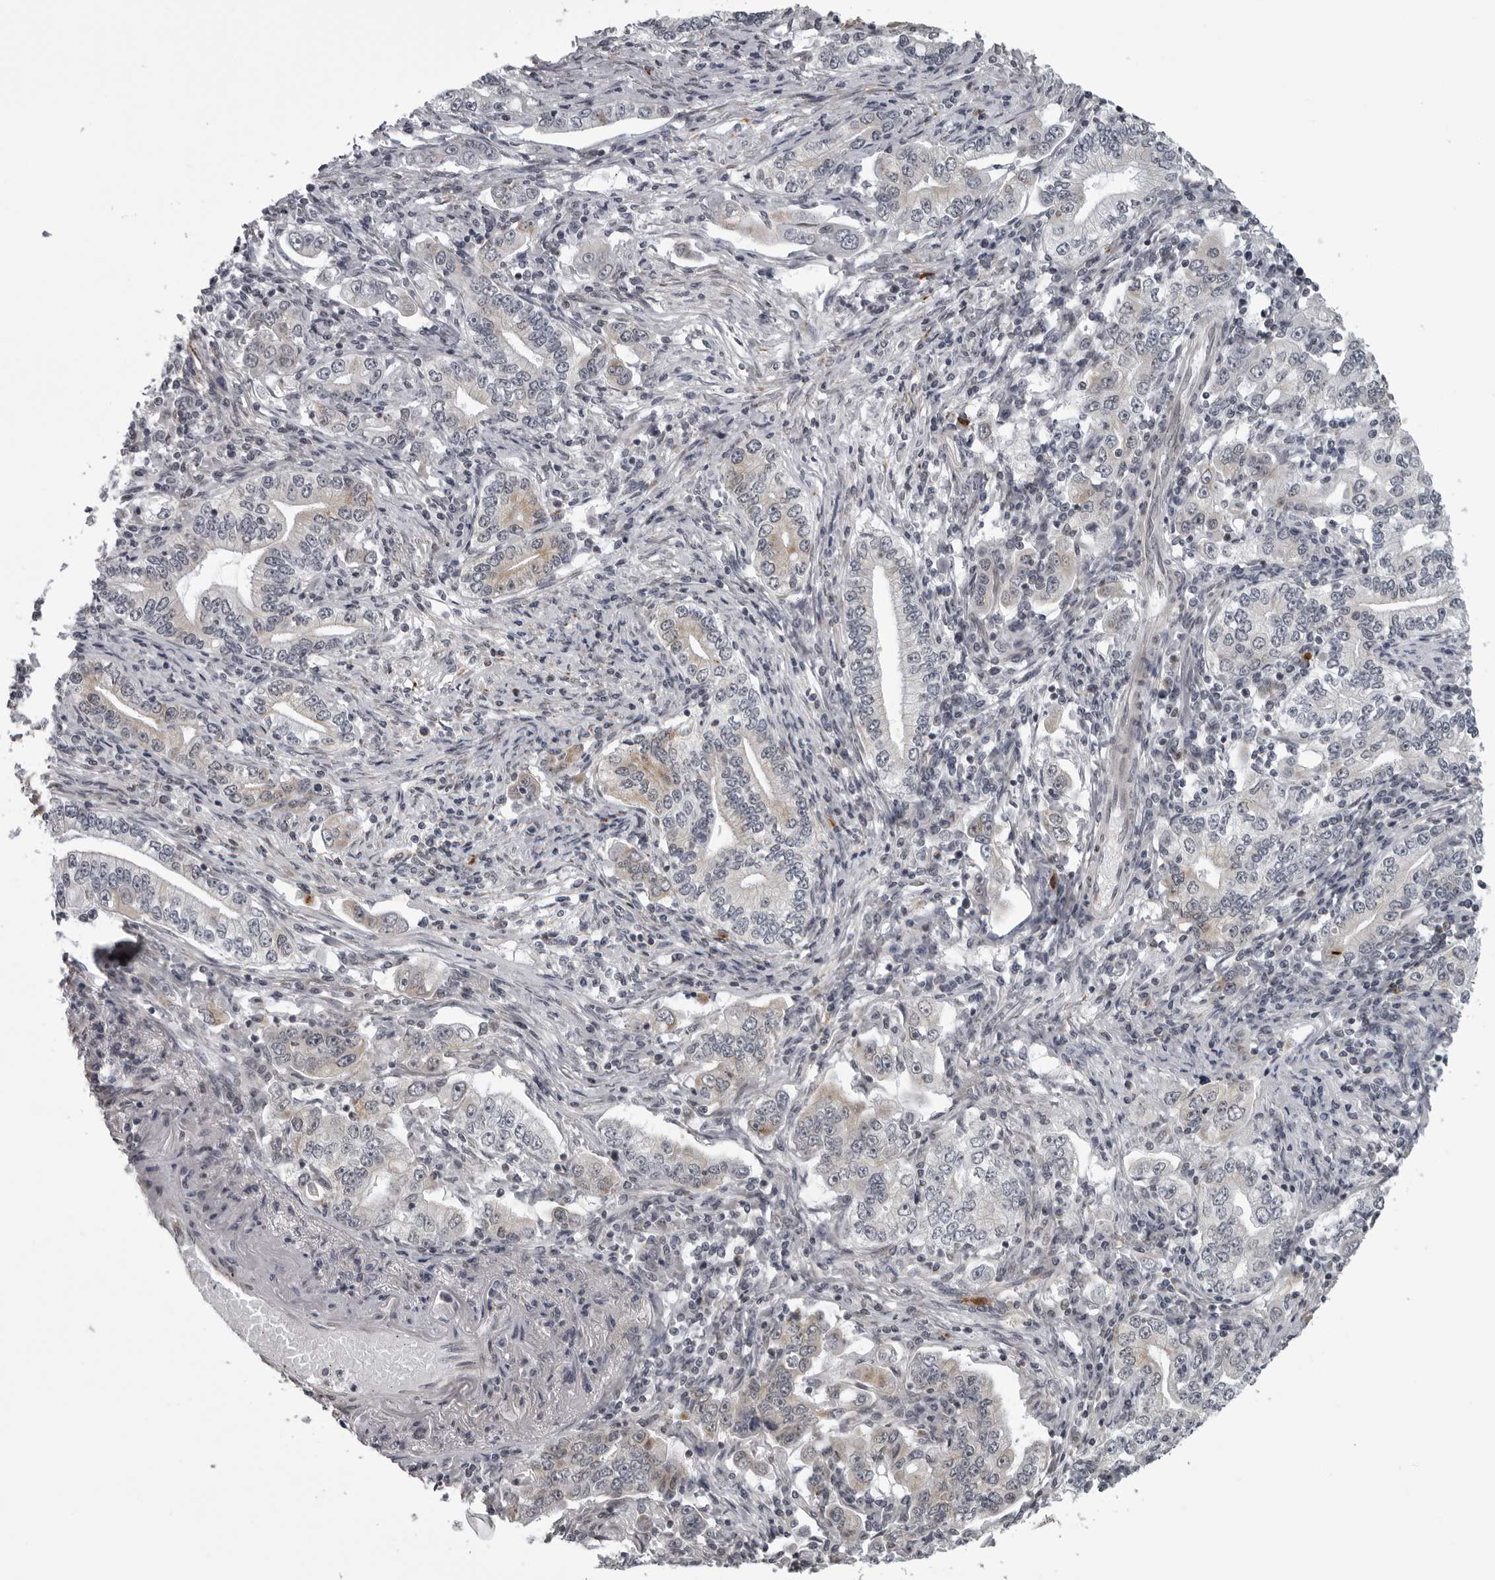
{"staining": {"intensity": "moderate", "quantity": "25%-75%", "location": "cytoplasmic/membranous"}, "tissue": "stomach cancer", "cell_type": "Tumor cells", "image_type": "cancer", "snomed": [{"axis": "morphology", "description": "Adenocarcinoma, NOS"}, {"axis": "topography", "description": "Stomach, lower"}], "caption": "This histopathology image displays IHC staining of human stomach cancer, with medium moderate cytoplasmic/membranous staining in about 25%-75% of tumor cells.", "gene": "RTCA", "patient": {"sex": "female", "age": 72}}